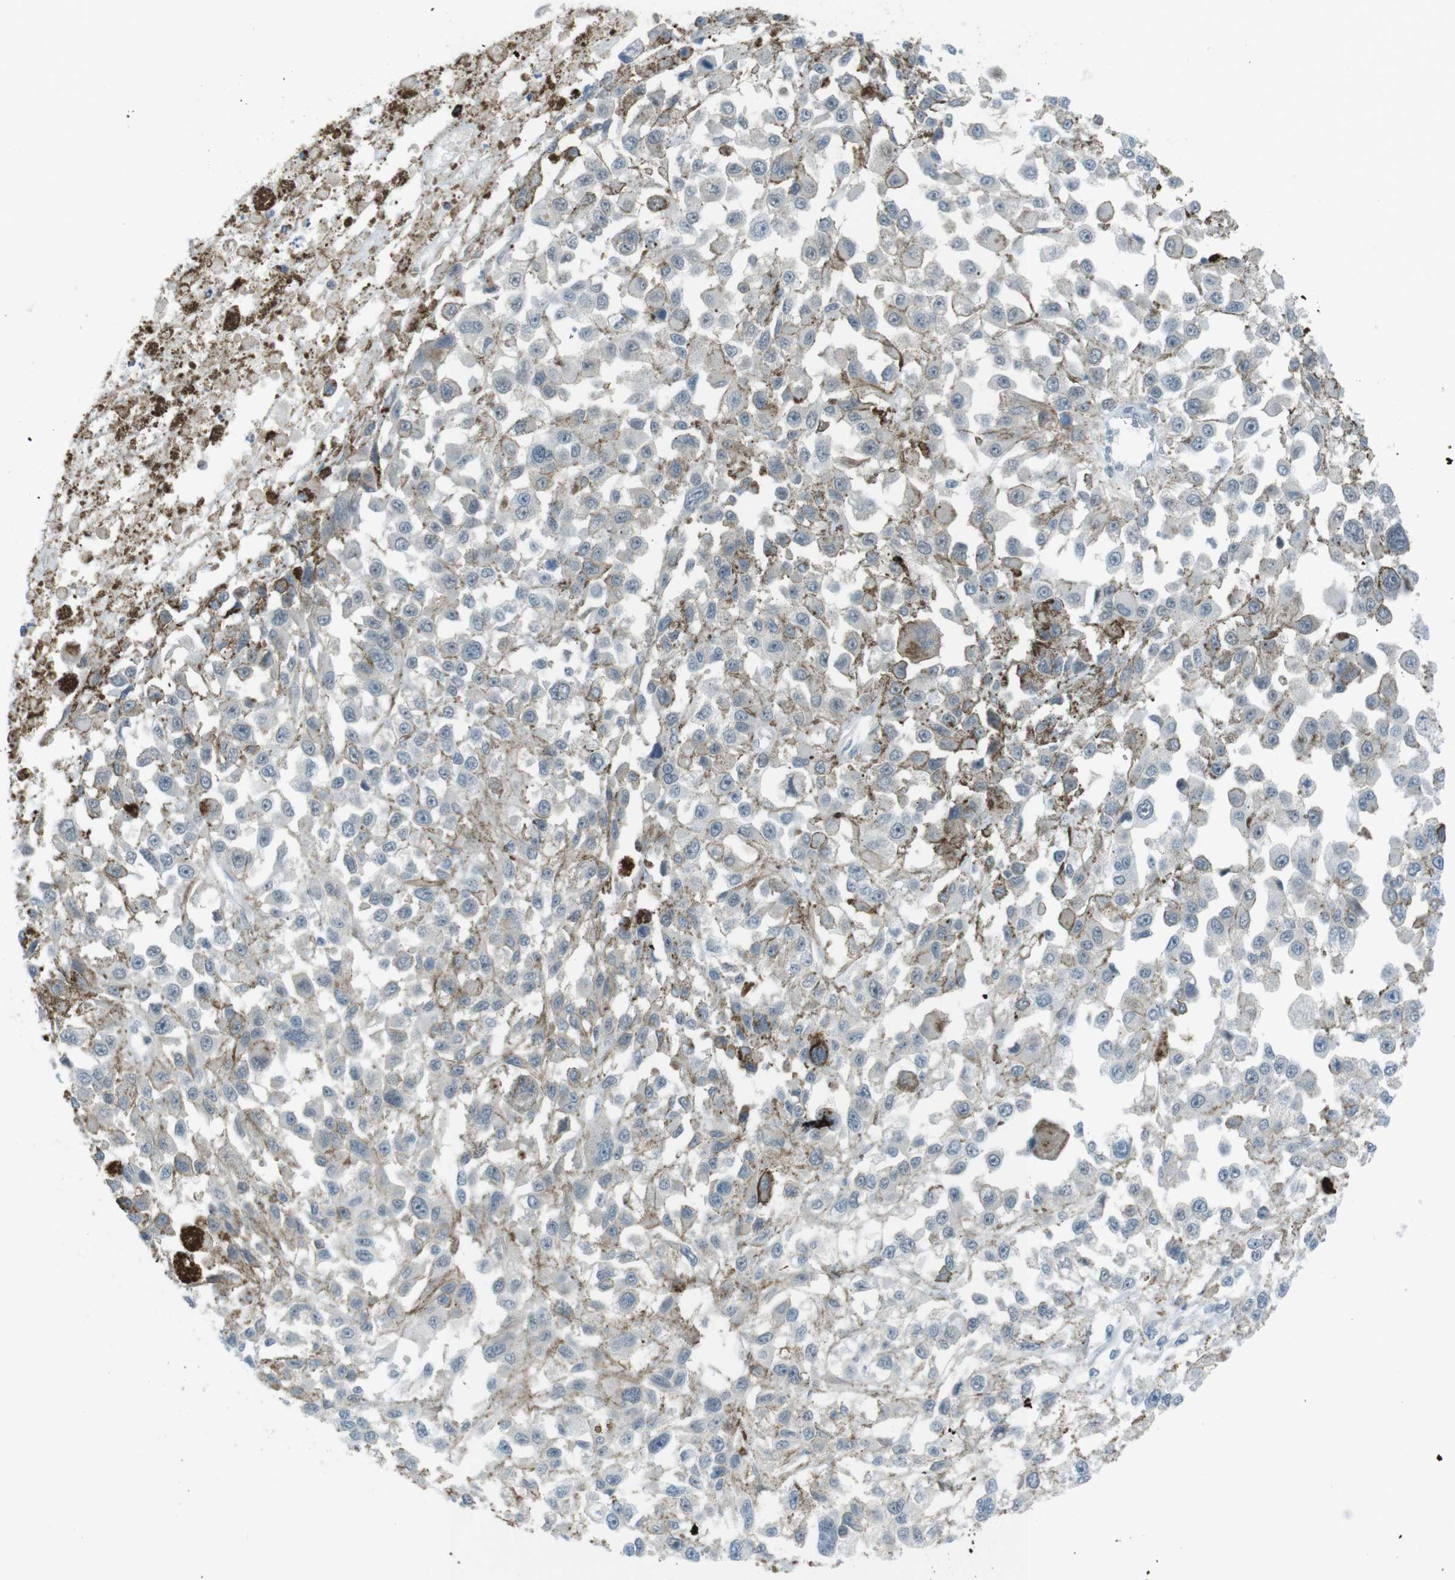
{"staining": {"intensity": "negative", "quantity": "none", "location": "none"}, "tissue": "melanoma", "cell_type": "Tumor cells", "image_type": "cancer", "snomed": [{"axis": "morphology", "description": "Malignant melanoma, Metastatic site"}, {"axis": "topography", "description": "Lymph node"}], "caption": "A high-resolution image shows immunohistochemistry (IHC) staining of melanoma, which exhibits no significant expression in tumor cells.", "gene": "ZDHHC20", "patient": {"sex": "male", "age": 59}}